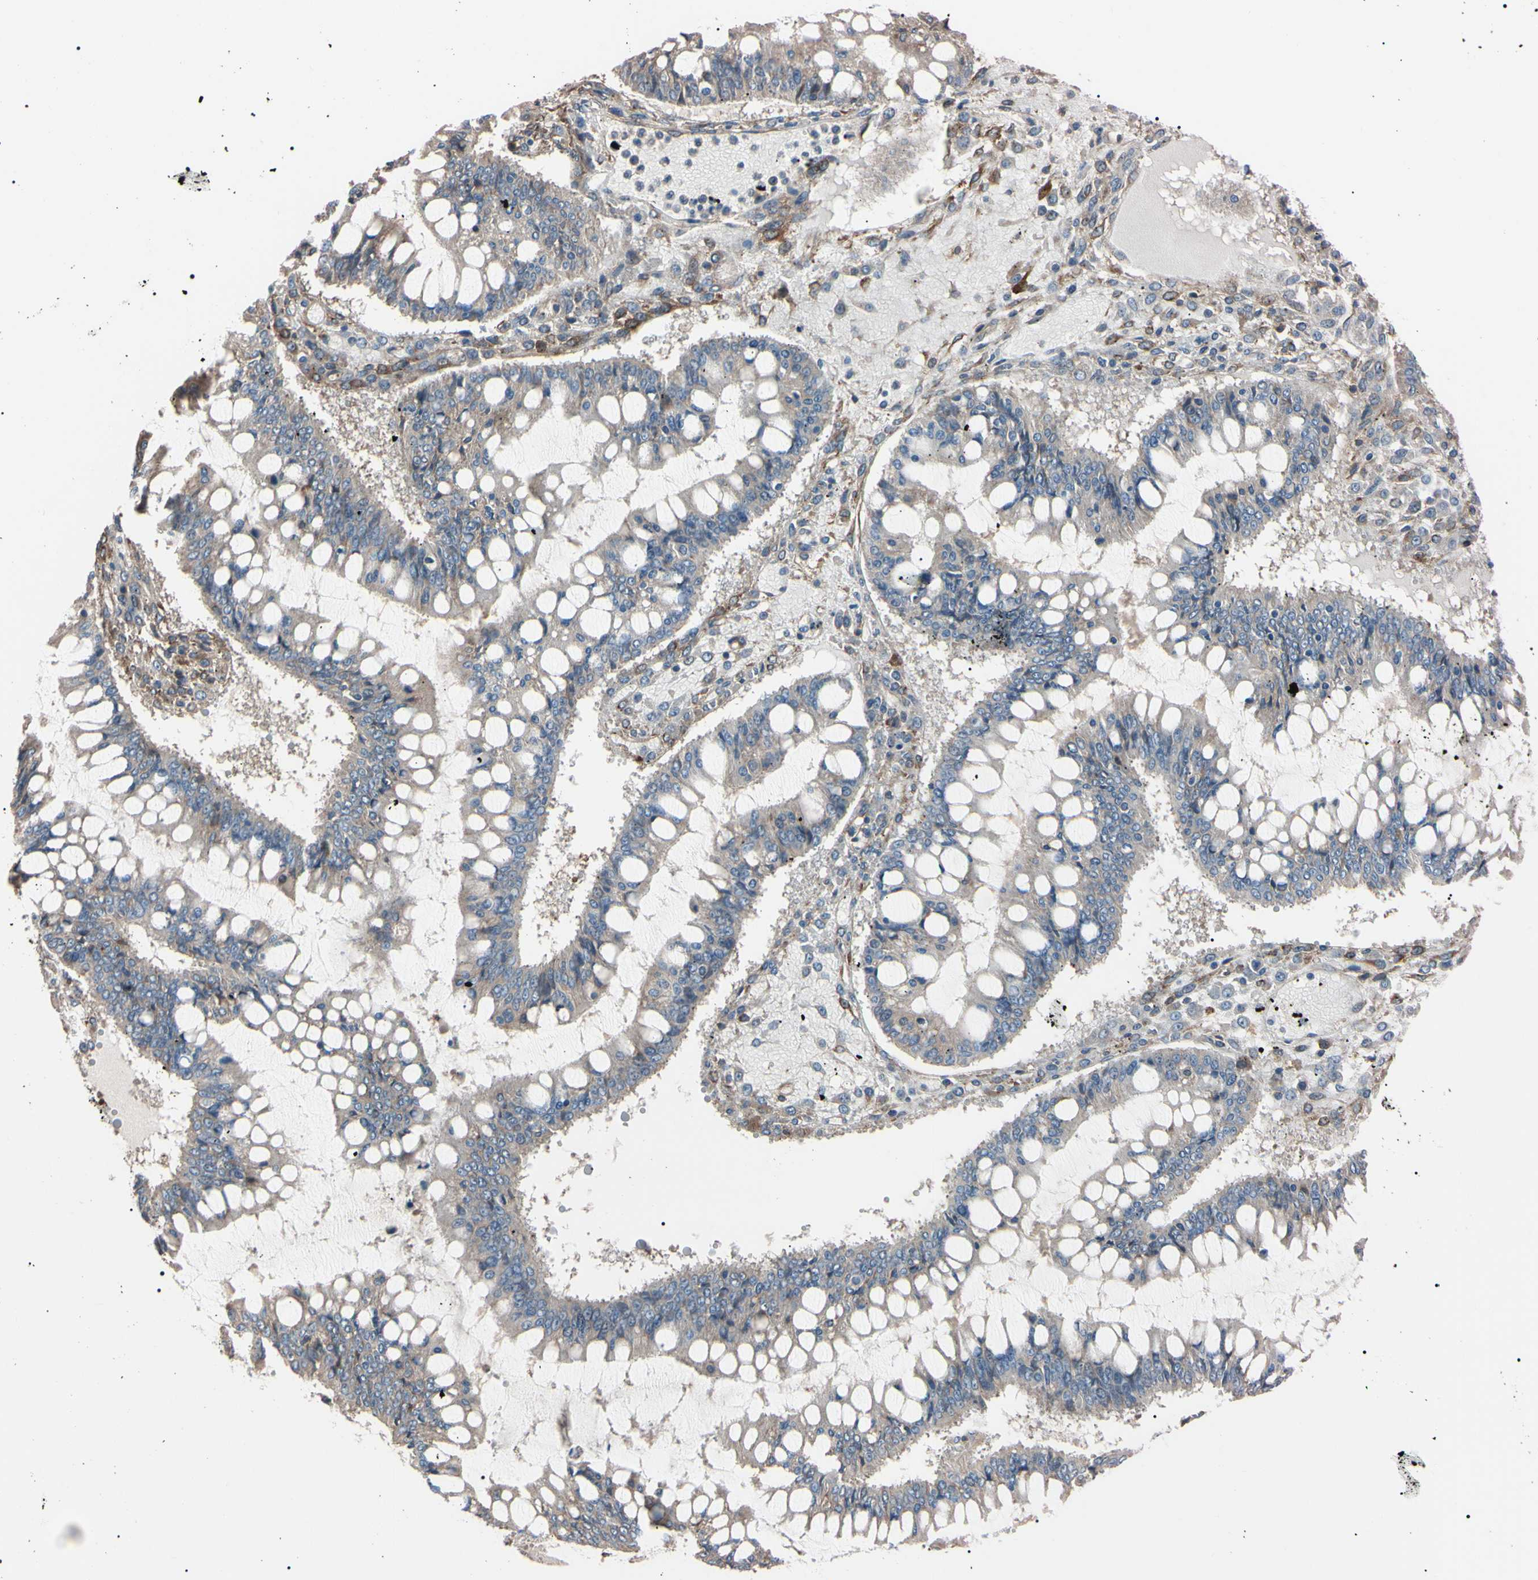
{"staining": {"intensity": "weak", "quantity": ">75%", "location": "cytoplasmic/membranous"}, "tissue": "ovarian cancer", "cell_type": "Tumor cells", "image_type": "cancer", "snomed": [{"axis": "morphology", "description": "Cystadenocarcinoma, mucinous, NOS"}, {"axis": "topography", "description": "Ovary"}], "caption": "The photomicrograph reveals staining of ovarian mucinous cystadenocarcinoma, revealing weak cytoplasmic/membranous protein expression (brown color) within tumor cells.", "gene": "PRKACA", "patient": {"sex": "female", "age": 73}}